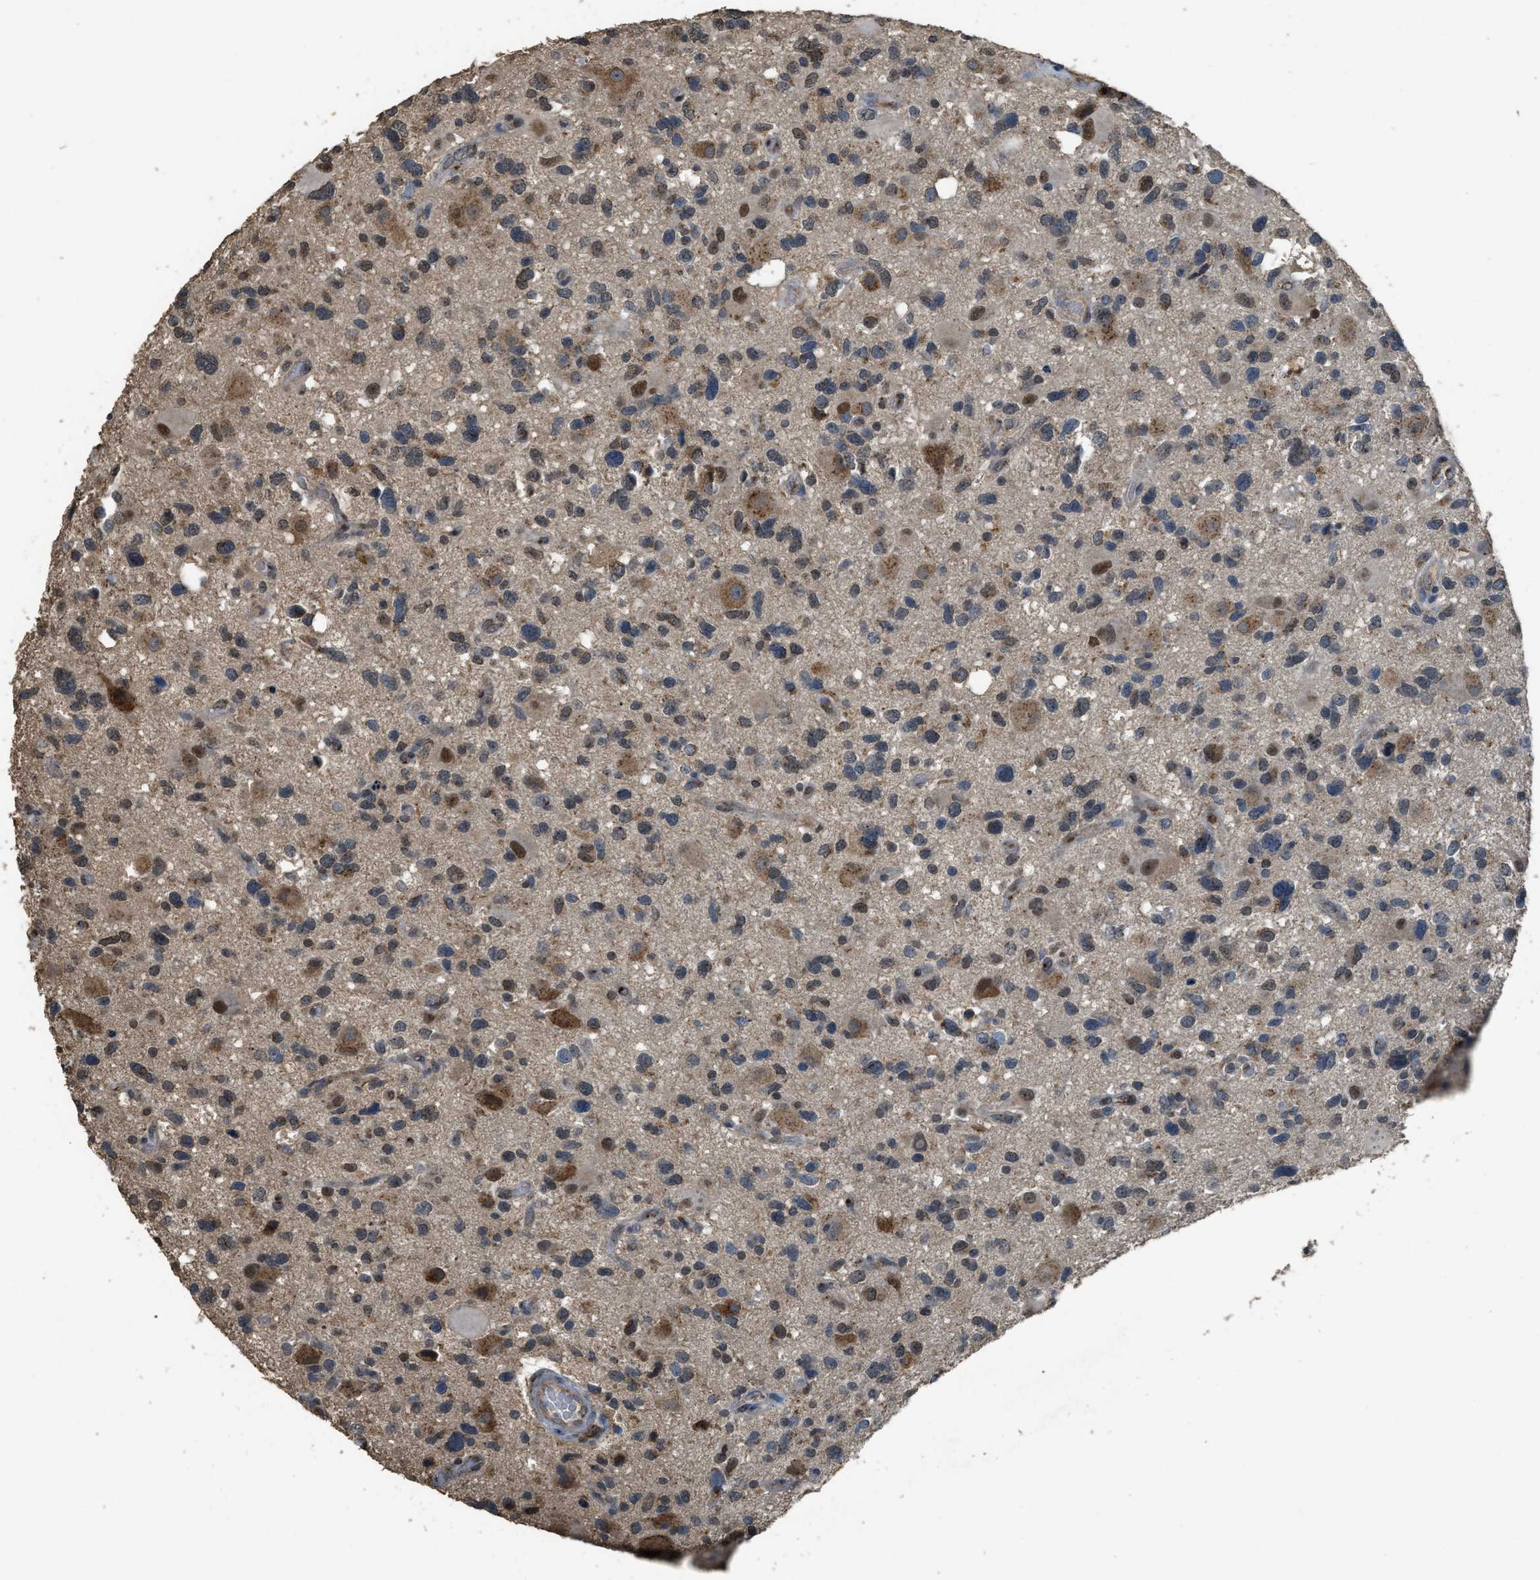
{"staining": {"intensity": "moderate", "quantity": ">75%", "location": "cytoplasmic/membranous,nuclear"}, "tissue": "glioma", "cell_type": "Tumor cells", "image_type": "cancer", "snomed": [{"axis": "morphology", "description": "Glioma, malignant, High grade"}, {"axis": "topography", "description": "Brain"}], "caption": "Immunohistochemistry (IHC) image of neoplastic tissue: malignant high-grade glioma stained using immunohistochemistry (IHC) reveals medium levels of moderate protein expression localized specifically in the cytoplasmic/membranous and nuclear of tumor cells, appearing as a cytoplasmic/membranous and nuclear brown color.", "gene": "IPO7", "patient": {"sex": "male", "age": 33}}